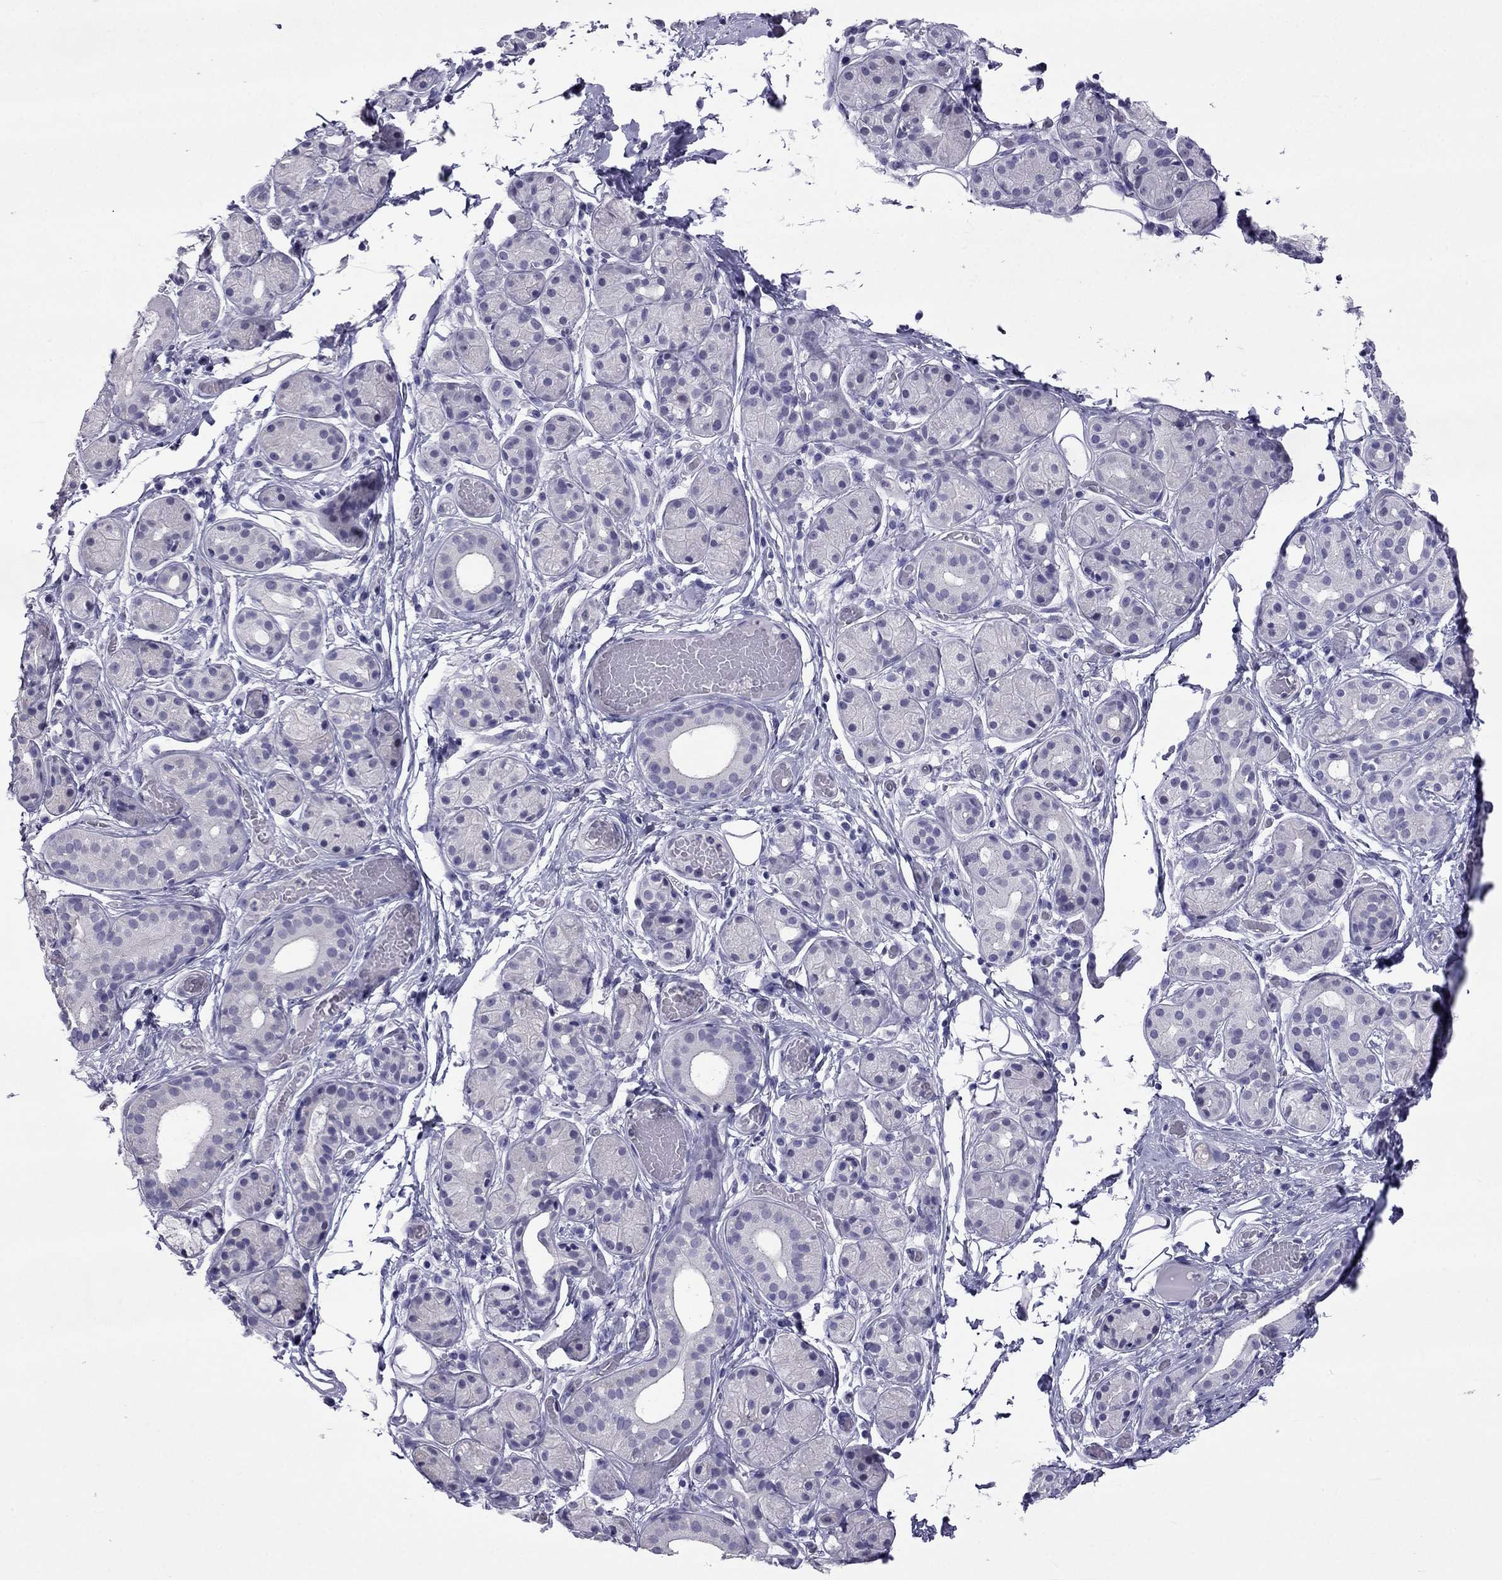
{"staining": {"intensity": "negative", "quantity": "none", "location": "none"}, "tissue": "salivary gland", "cell_type": "Glandular cells", "image_type": "normal", "snomed": [{"axis": "morphology", "description": "Normal tissue, NOS"}, {"axis": "topography", "description": "Salivary gland"}, {"axis": "topography", "description": "Peripheral nerve tissue"}], "caption": "Immunohistochemistry image of unremarkable salivary gland: salivary gland stained with DAB demonstrates no significant protein expression in glandular cells.", "gene": "CROCC2", "patient": {"sex": "male", "age": 71}}